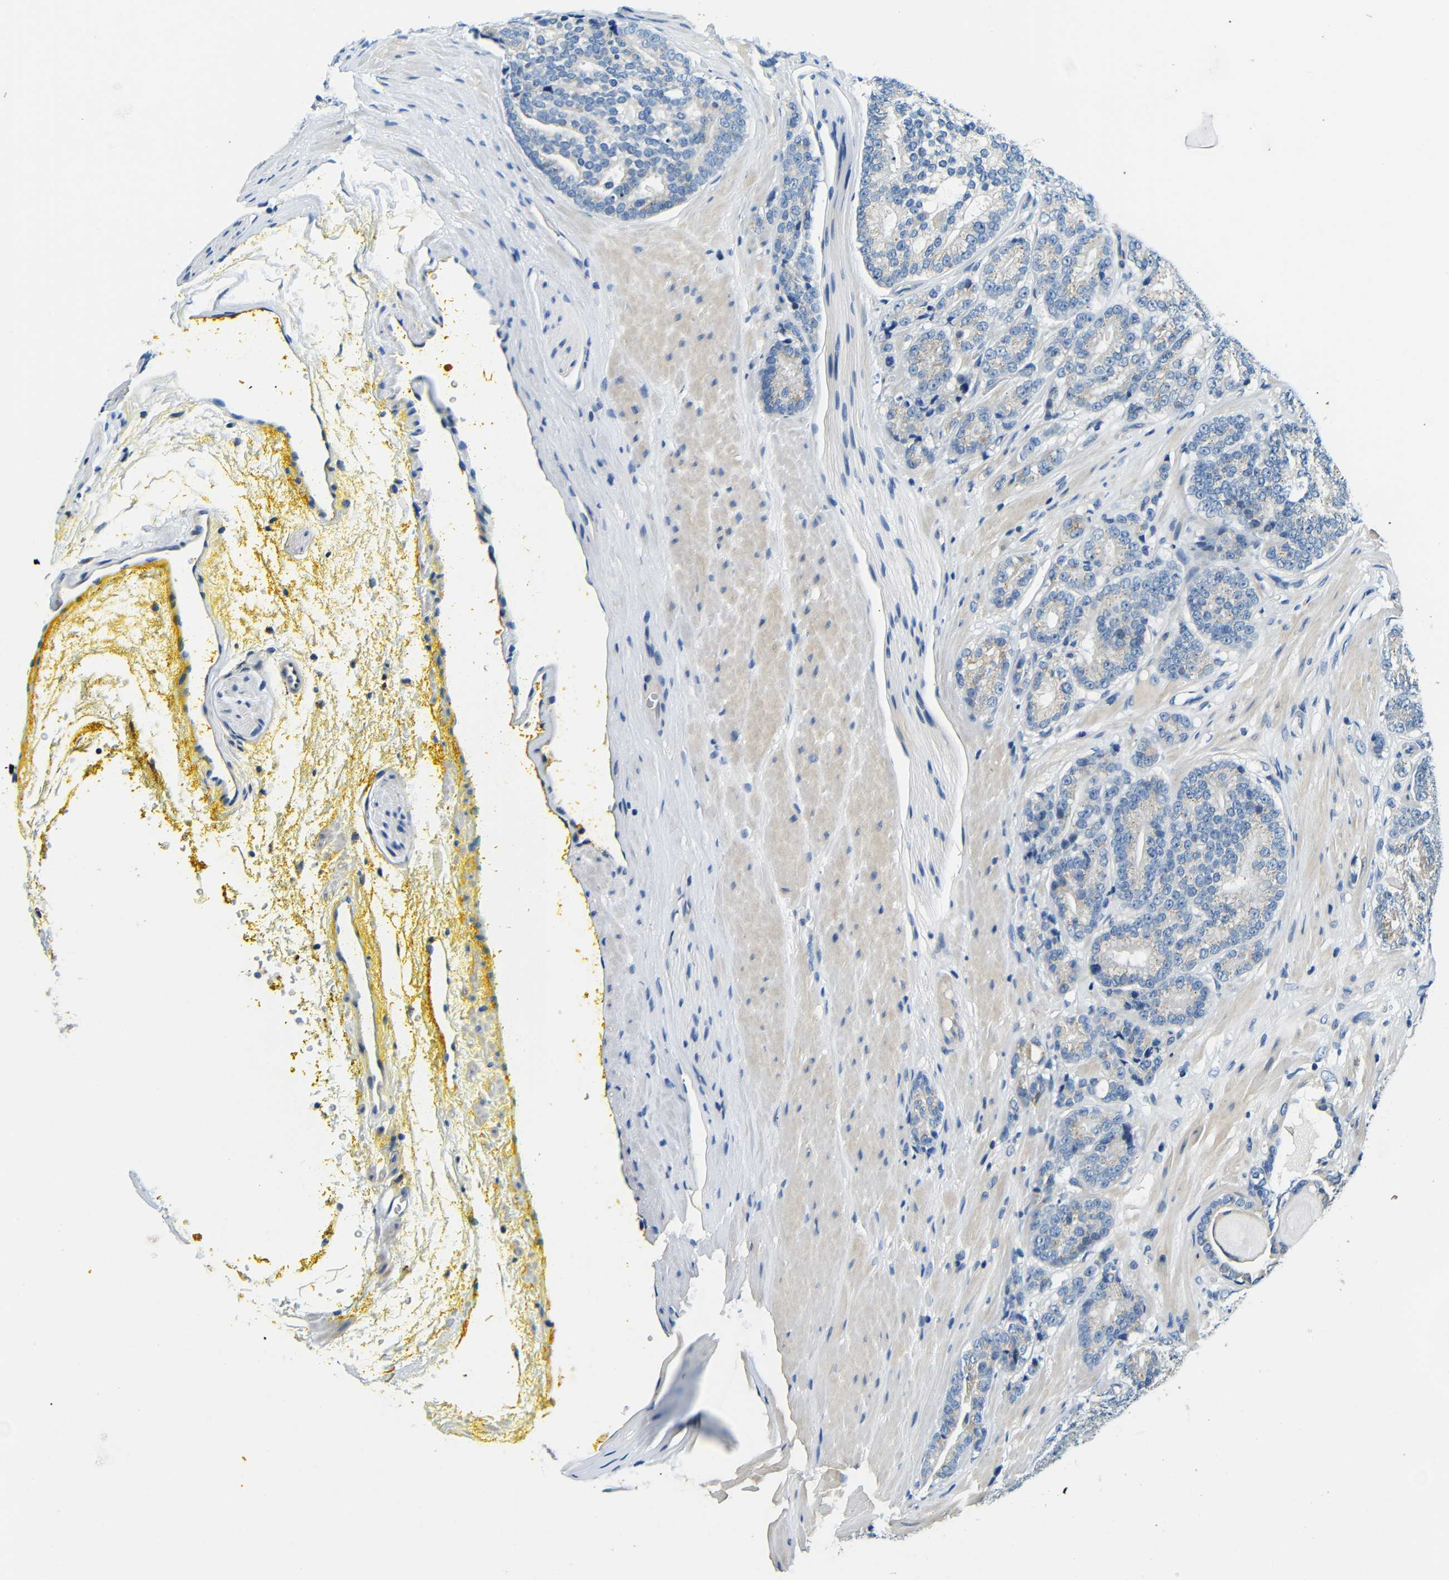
{"staining": {"intensity": "negative", "quantity": "none", "location": "none"}, "tissue": "prostate cancer", "cell_type": "Tumor cells", "image_type": "cancer", "snomed": [{"axis": "morphology", "description": "Adenocarcinoma, High grade"}, {"axis": "topography", "description": "Prostate"}], "caption": "This is an immunohistochemistry histopathology image of adenocarcinoma (high-grade) (prostate). There is no expression in tumor cells.", "gene": "FMO5", "patient": {"sex": "male", "age": 61}}